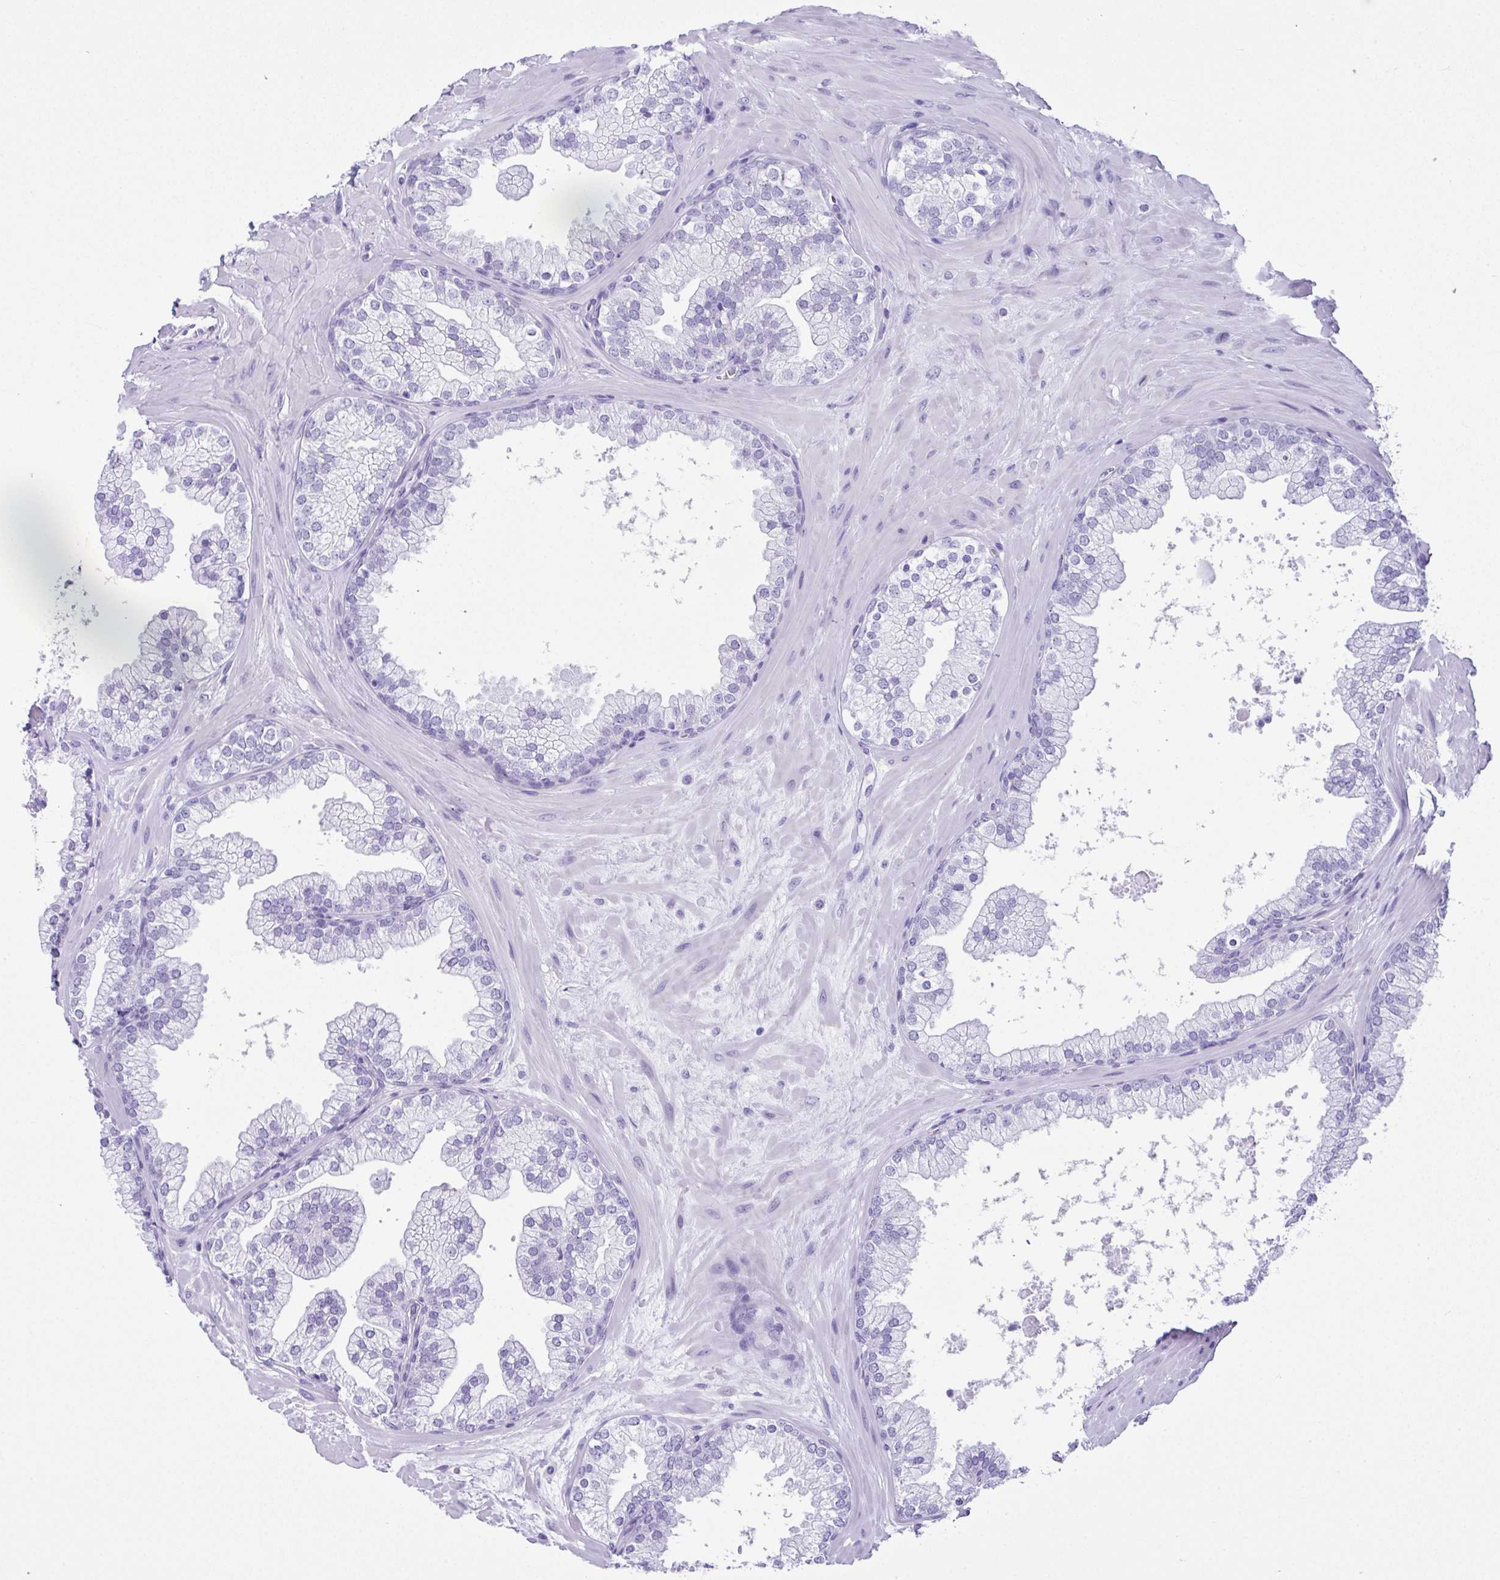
{"staining": {"intensity": "negative", "quantity": "none", "location": "none"}, "tissue": "prostate", "cell_type": "Glandular cells", "image_type": "normal", "snomed": [{"axis": "morphology", "description": "Normal tissue, NOS"}, {"axis": "topography", "description": "Prostate"}, {"axis": "topography", "description": "Peripheral nerve tissue"}], "caption": "Image shows no protein staining in glandular cells of unremarkable prostate. (Stains: DAB immunohistochemistry with hematoxylin counter stain, Microscopy: brightfield microscopy at high magnification).", "gene": "LGALS4", "patient": {"sex": "male", "age": 61}}